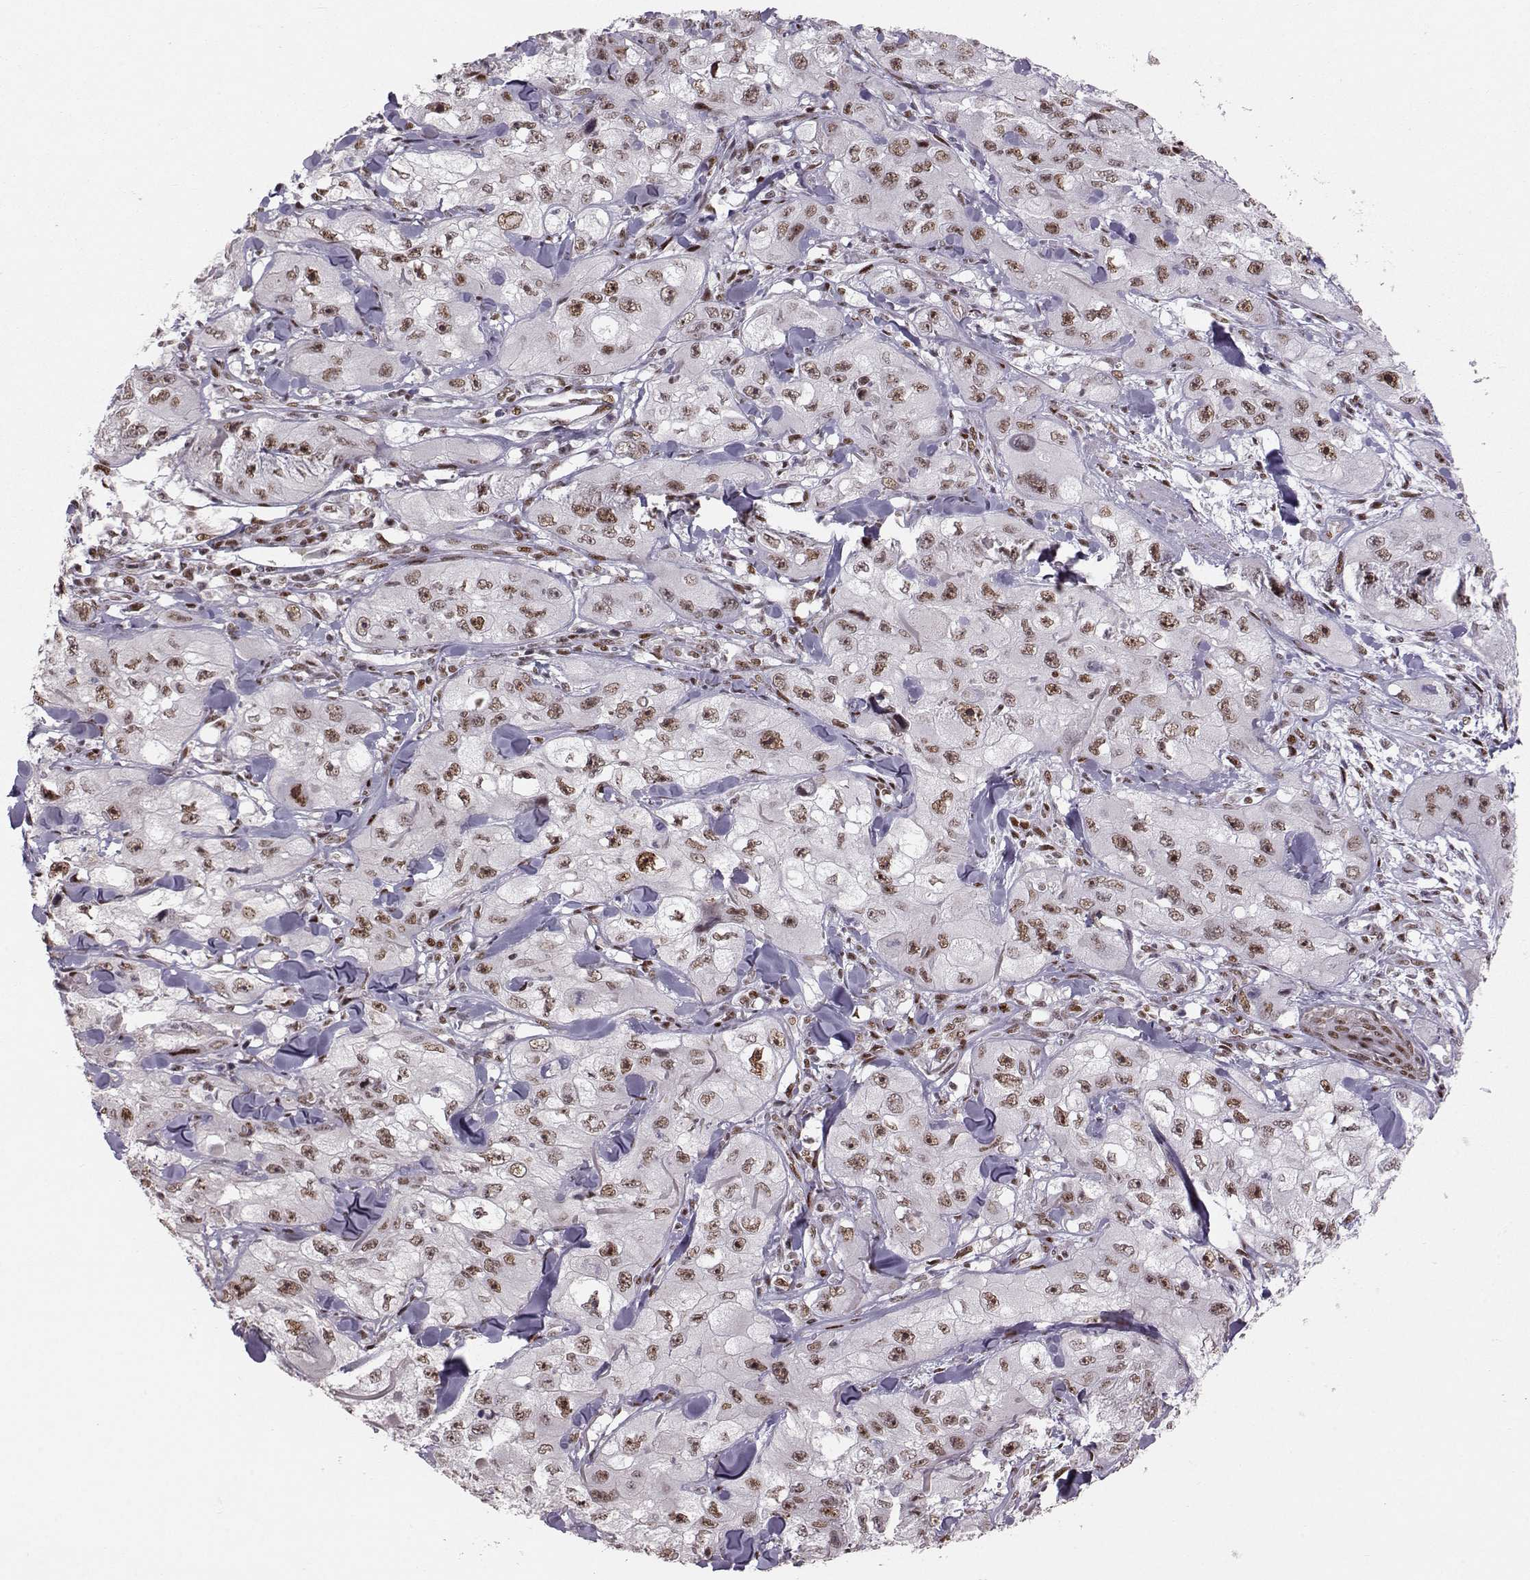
{"staining": {"intensity": "moderate", "quantity": "25%-75%", "location": "nuclear"}, "tissue": "skin cancer", "cell_type": "Tumor cells", "image_type": "cancer", "snomed": [{"axis": "morphology", "description": "Squamous cell carcinoma, NOS"}, {"axis": "topography", "description": "Skin"}, {"axis": "topography", "description": "Subcutis"}], "caption": "This photomicrograph exhibits immunohistochemistry (IHC) staining of skin cancer (squamous cell carcinoma), with medium moderate nuclear positivity in about 25%-75% of tumor cells.", "gene": "SNAPC2", "patient": {"sex": "male", "age": 73}}